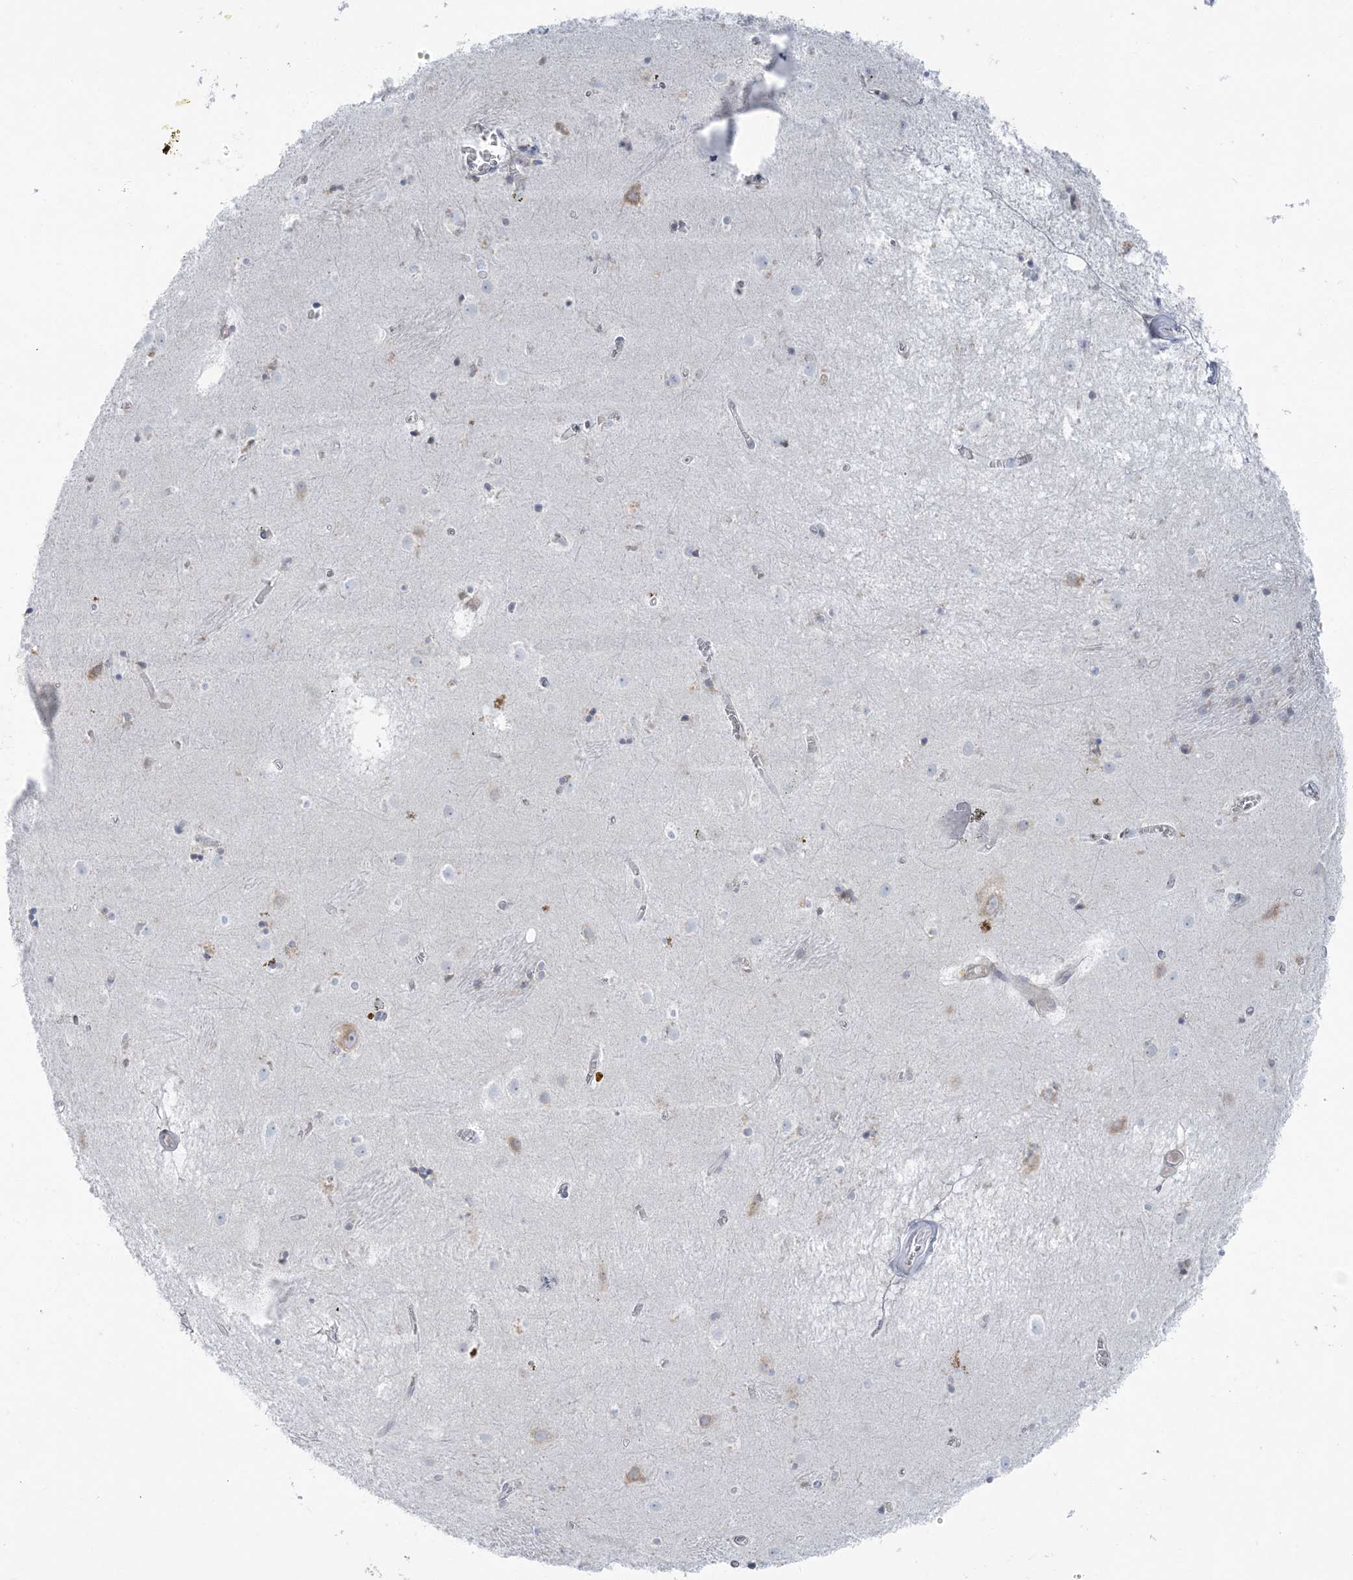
{"staining": {"intensity": "negative", "quantity": "none", "location": "none"}, "tissue": "caudate", "cell_type": "Glial cells", "image_type": "normal", "snomed": [{"axis": "morphology", "description": "Normal tissue, NOS"}, {"axis": "topography", "description": "Lateral ventricle wall"}], "caption": "Protein analysis of unremarkable caudate shows no significant staining in glial cells. Brightfield microscopy of immunohistochemistry (IHC) stained with DAB (brown) and hematoxylin (blue), captured at high magnification.", "gene": "CCNJ", "patient": {"sex": "male", "age": 70}}